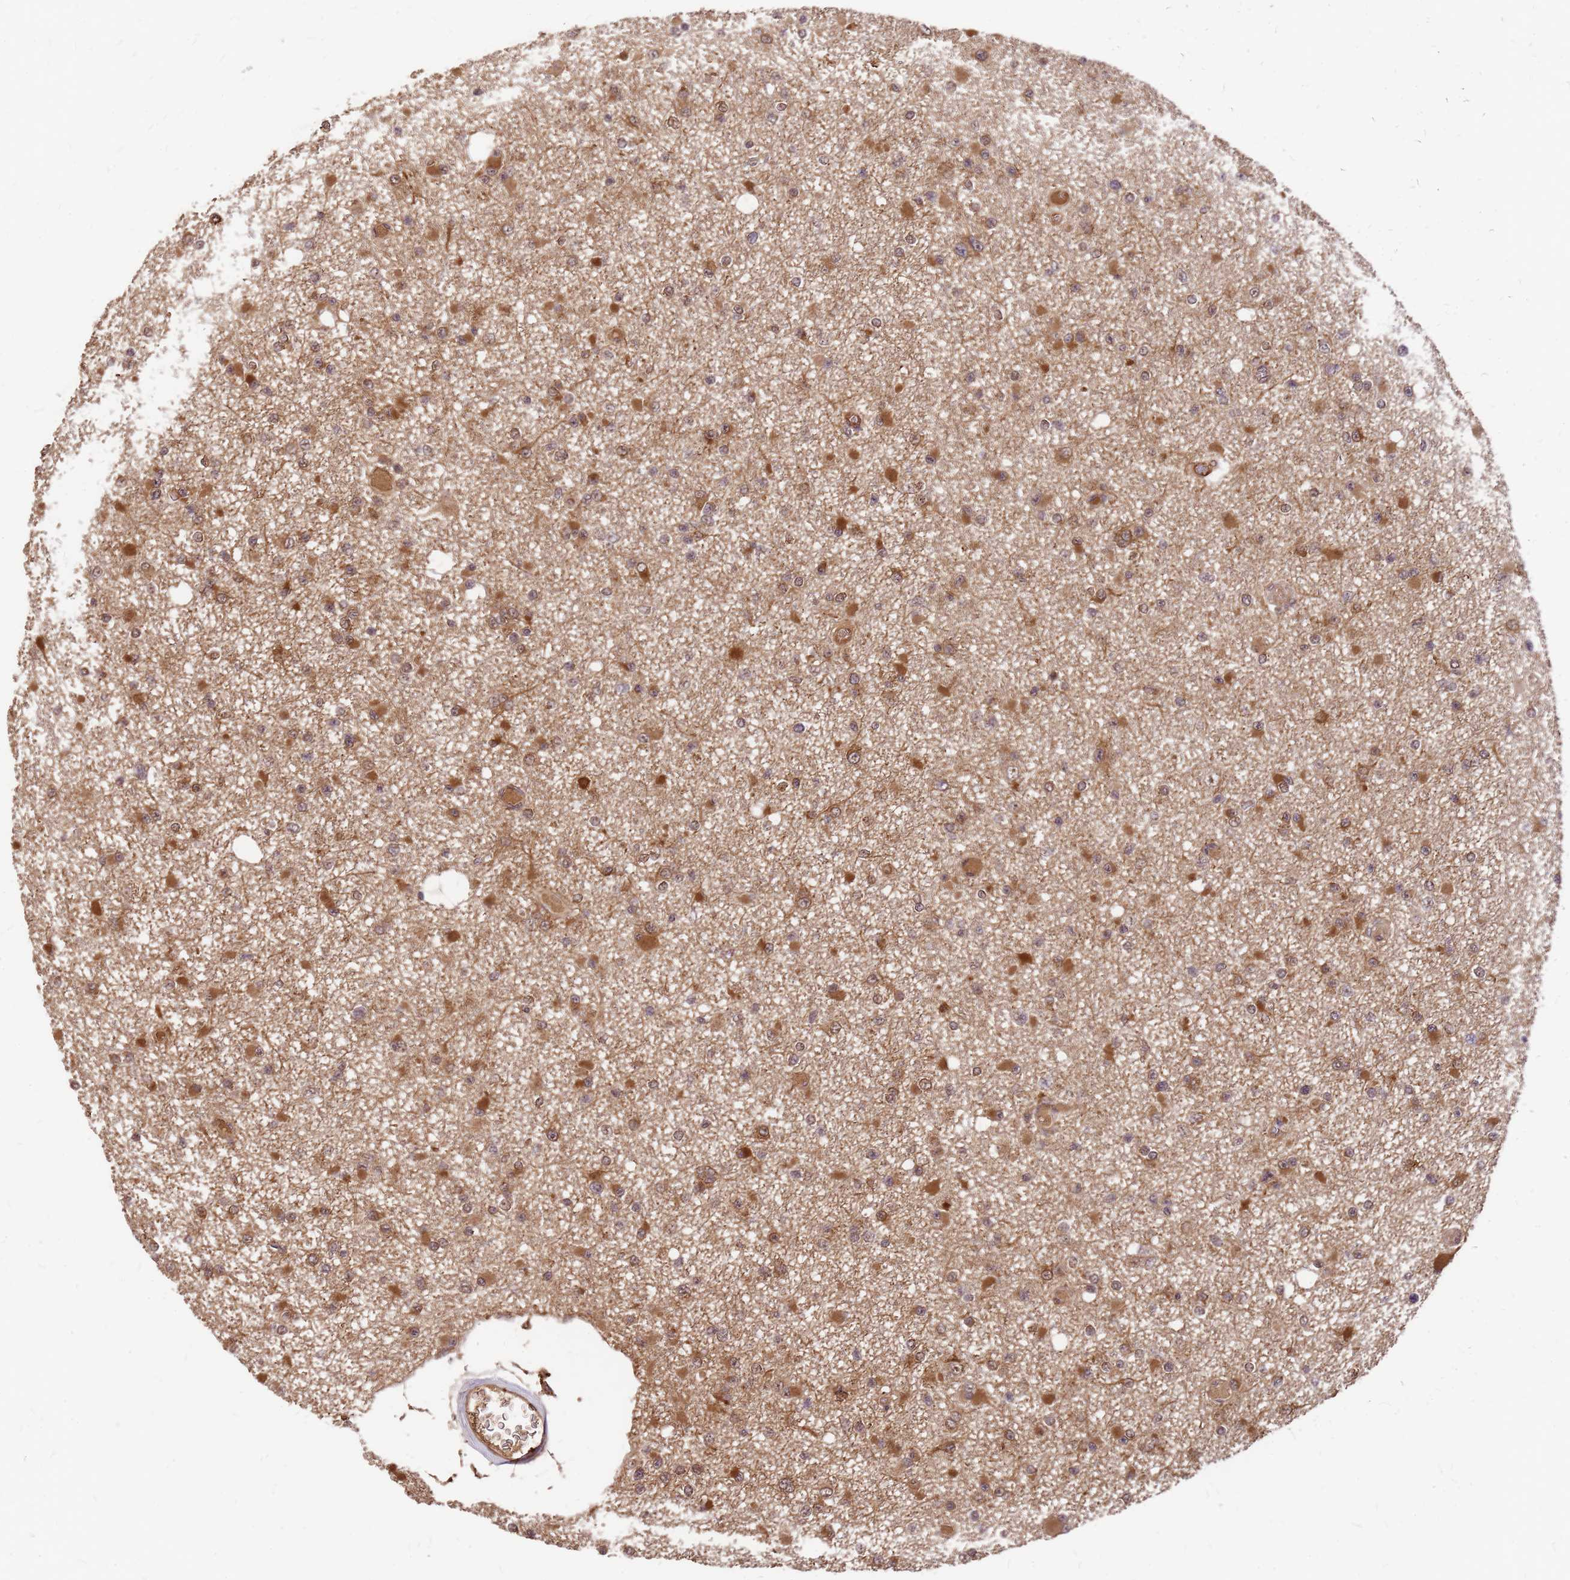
{"staining": {"intensity": "moderate", "quantity": ">75%", "location": "cytoplasmic/membranous"}, "tissue": "glioma", "cell_type": "Tumor cells", "image_type": "cancer", "snomed": [{"axis": "morphology", "description": "Glioma, malignant, Low grade"}, {"axis": "topography", "description": "Brain"}], "caption": "The image reveals staining of malignant glioma (low-grade), revealing moderate cytoplasmic/membranous protein expression (brown color) within tumor cells.", "gene": "GPATCH8", "patient": {"sex": "female", "age": 22}}